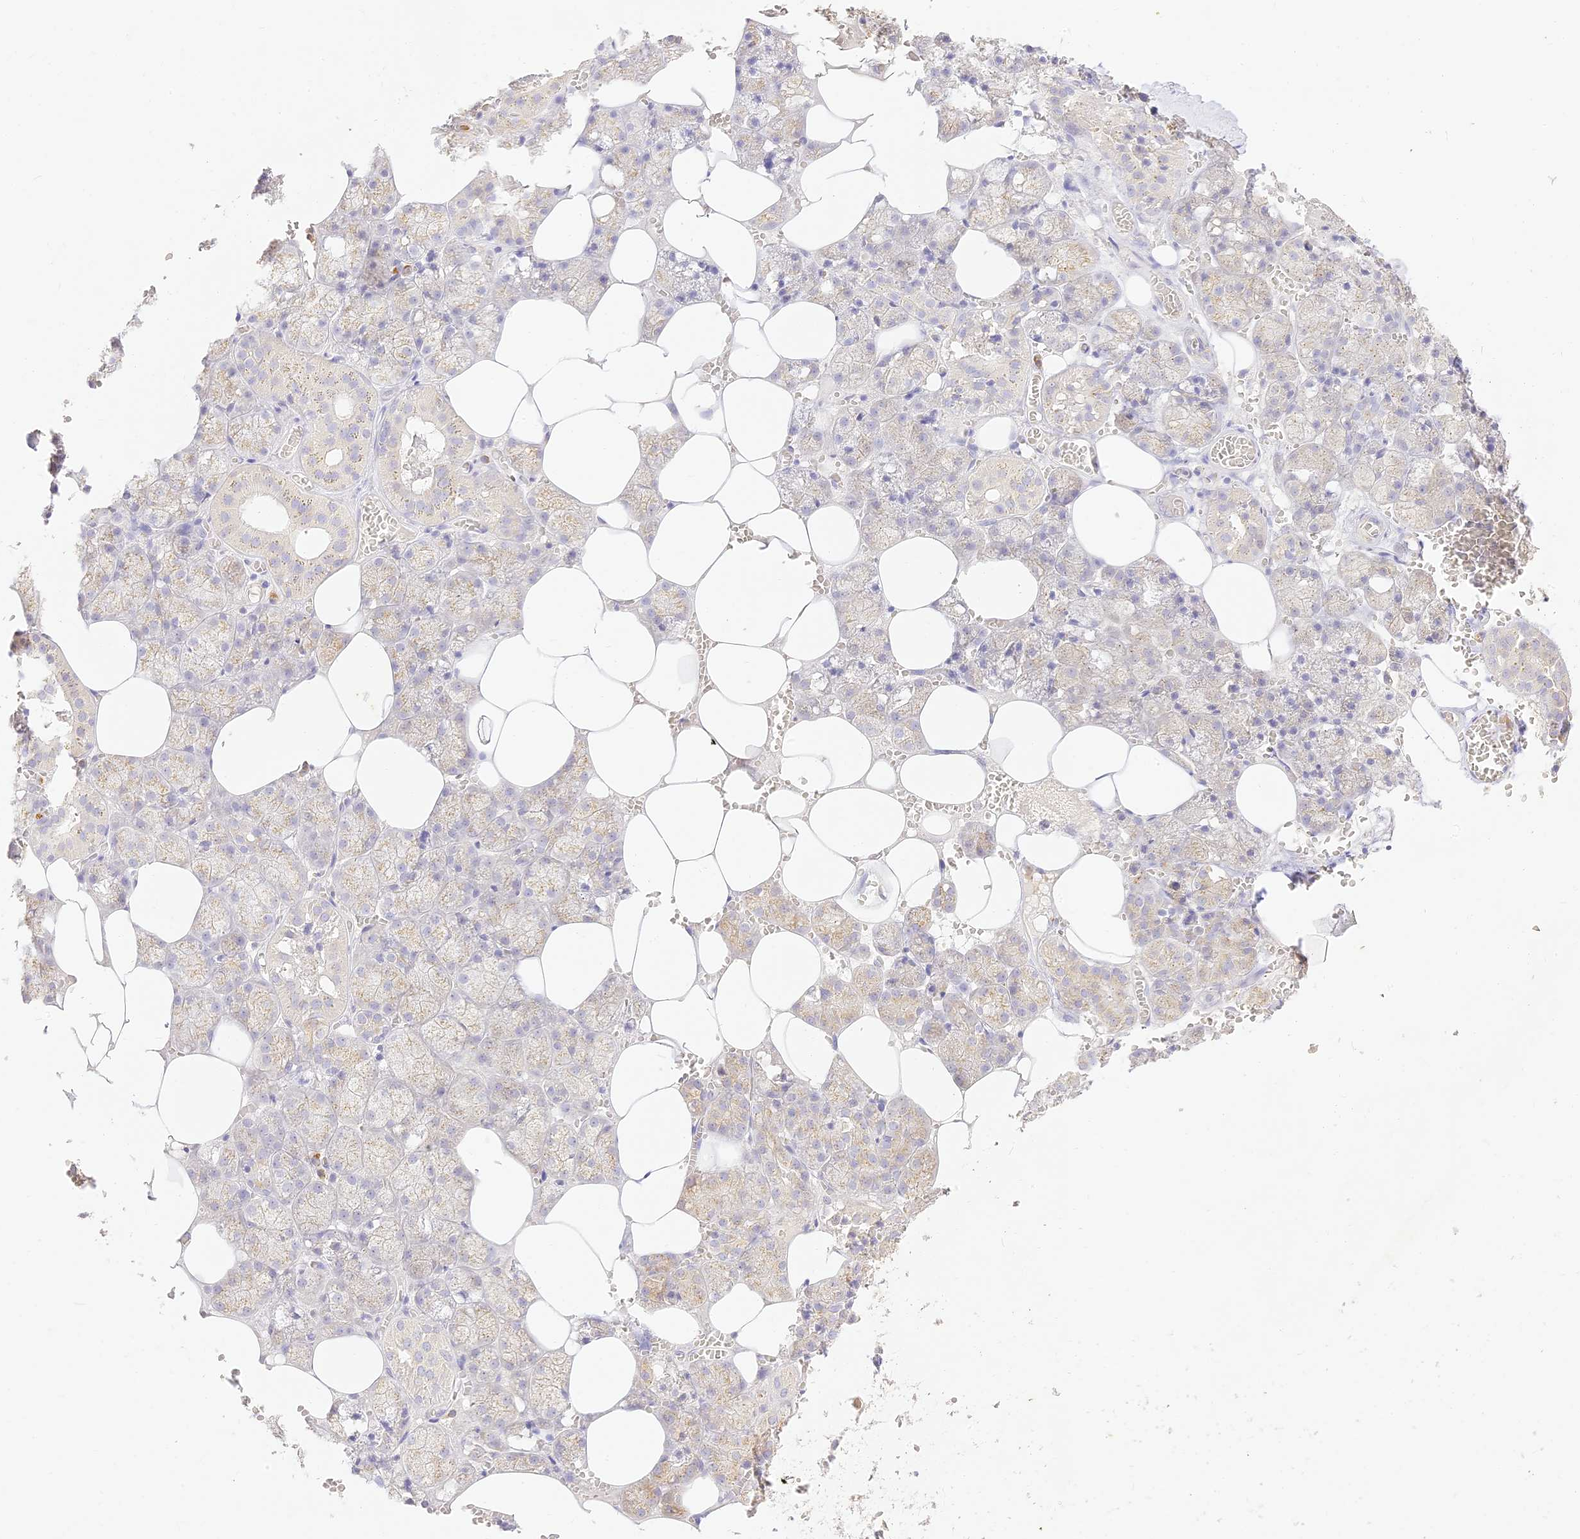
{"staining": {"intensity": "weak", "quantity": "25%-75%", "location": "cytoplasmic/membranous"}, "tissue": "salivary gland", "cell_type": "Glandular cells", "image_type": "normal", "snomed": [{"axis": "morphology", "description": "Normal tissue, NOS"}, {"axis": "topography", "description": "Salivary gland"}], "caption": "Glandular cells exhibit low levels of weak cytoplasmic/membranous positivity in approximately 25%-75% of cells in unremarkable human salivary gland.", "gene": "SEC13", "patient": {"sex": "male", "age": 62}}